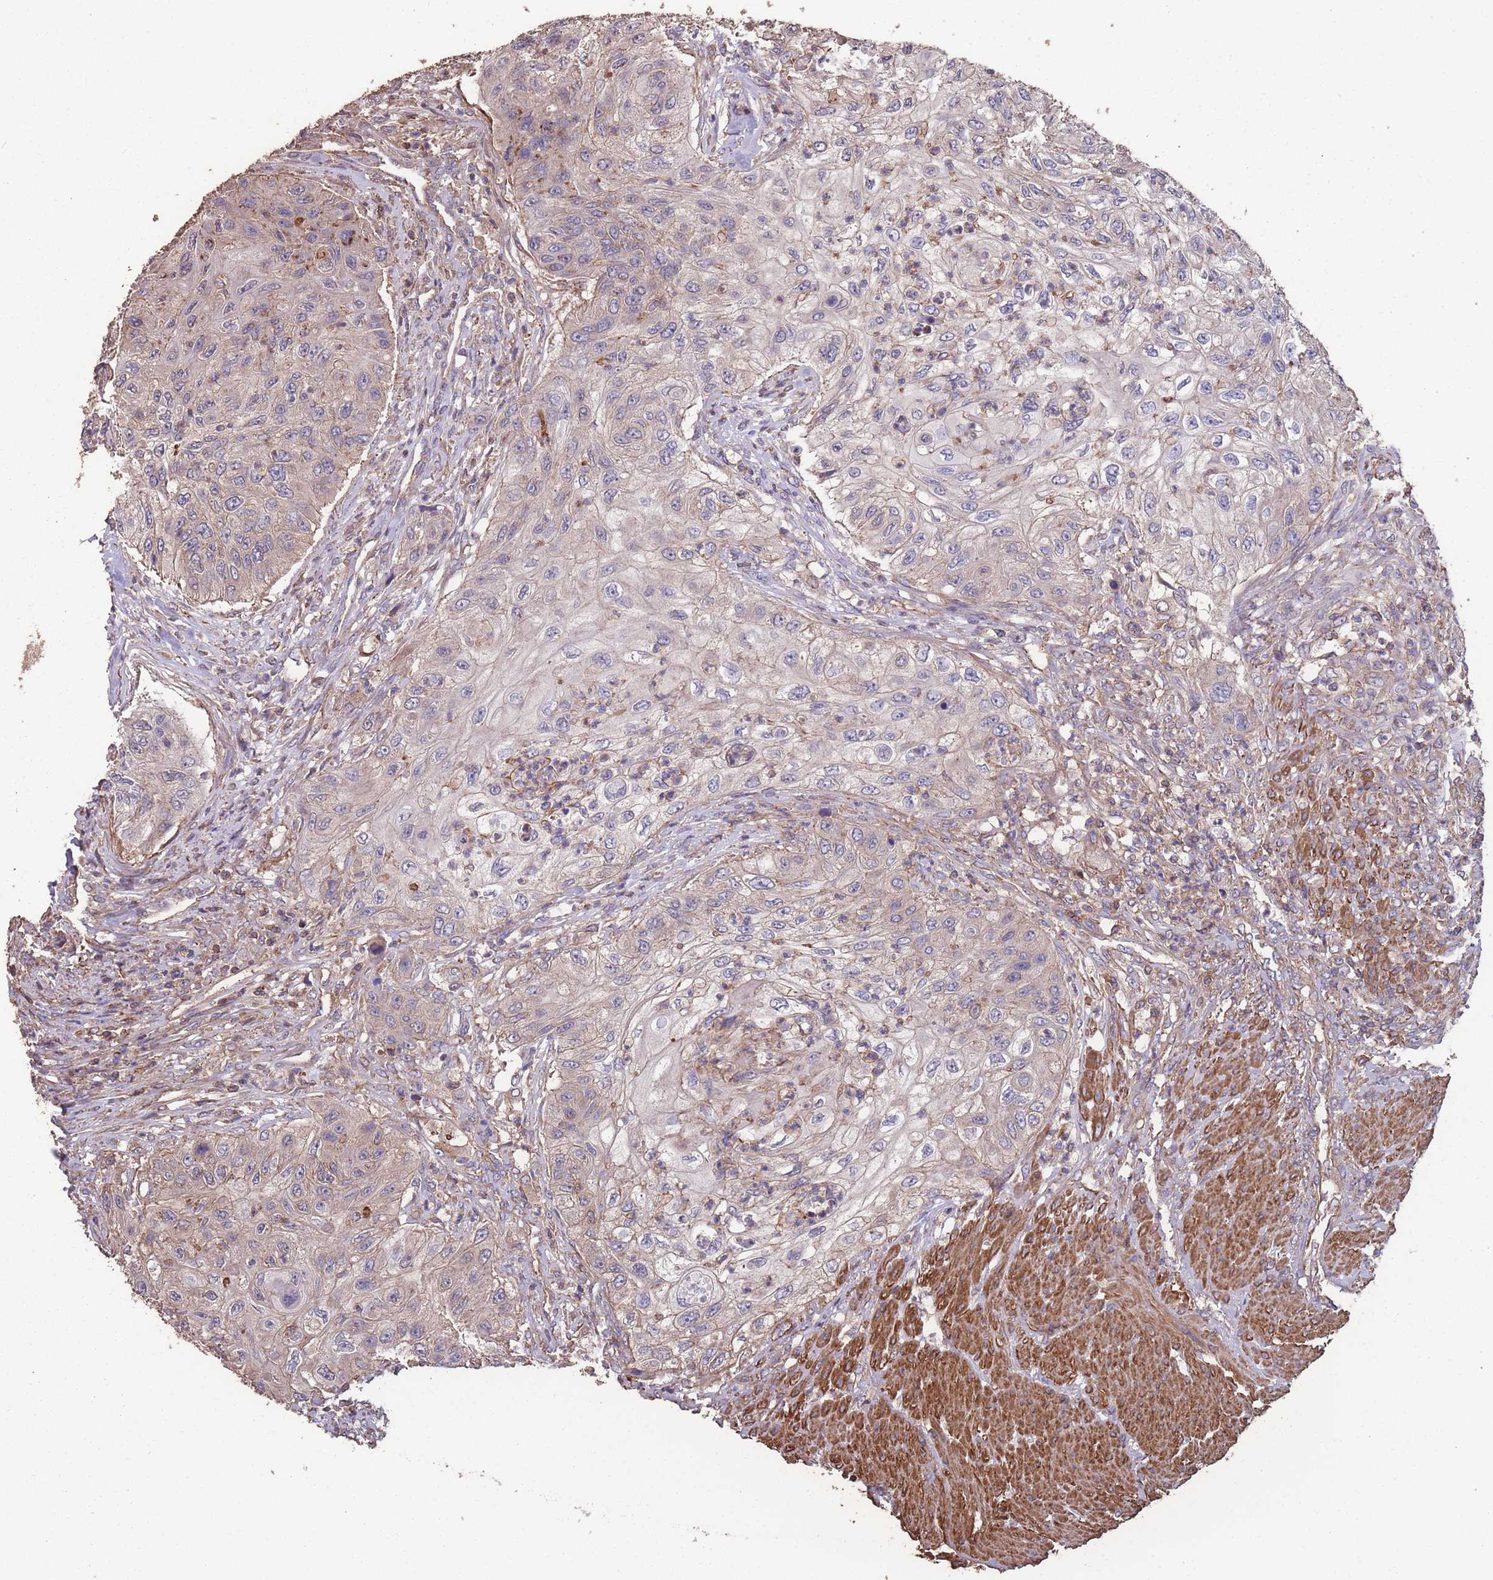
{"staining": {"intensity": "weak", "quantity": "<25%", "location": "cytoplasmic/membranous"}, "tissue": "urothelial cancer", "cell_type": "Tumor cells", "image_type": "cancer", "snomed": [{"axis": "morphology", "description": "Urothelial carcinoma, High grade"}, {"axis": "topography", "description": "Urinary bladder"}], "caption": "Immunohistochemistry histopathology image of high-grade urothelial carcinoma stained for a protein (brown), which exhibits no staining in tumor cells.", "gene": "NUDT21", "patient": {"sex": "female", "age": 60}}